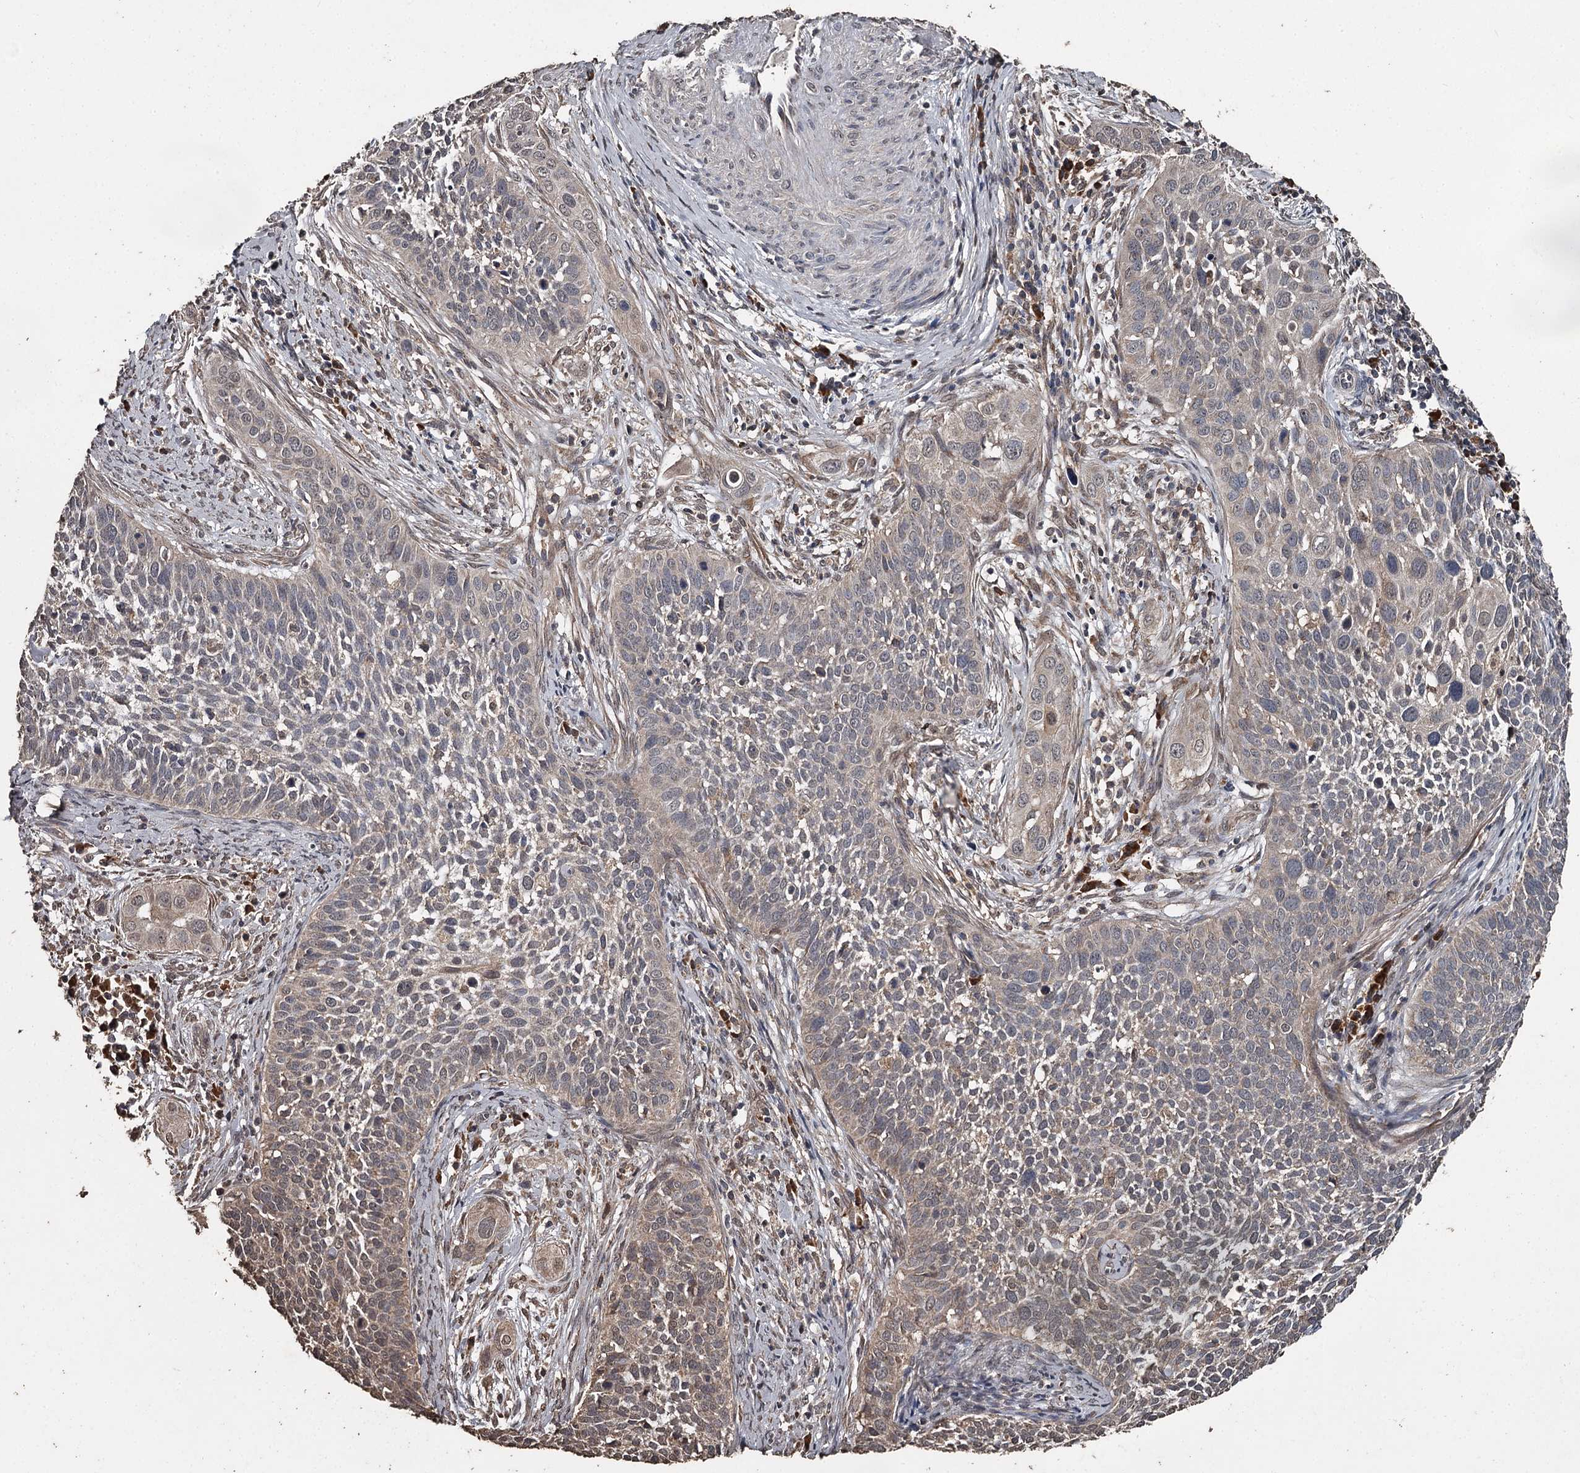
{"staining": {"intensity": "weak", "quantity": "25%-75%", "location": "cytoplasmic/membranous,nuclear"}, "tissue": "cervical cancer", "cell_type": "Tumor cells", "image_type": "cancer", "snomed": [{"axis": "morphology", "description": "Squamous cell carcinoma, NOS"}, {"axis": "topography", "description": "Cervix"}], "caption": "IHC image of neoplastic tissue: human cervical squamous cell carcinoma stained using immunohistochemistry reveals low levels of weak protein expression localized specifically in the cytoplasmic/membranous and nuclear of tumor cells, appearing as a cytoplasmic/membranous and nuclear brown color.", "gene": "WIPI1", "patient": {"sex": "female", "age": 34}}